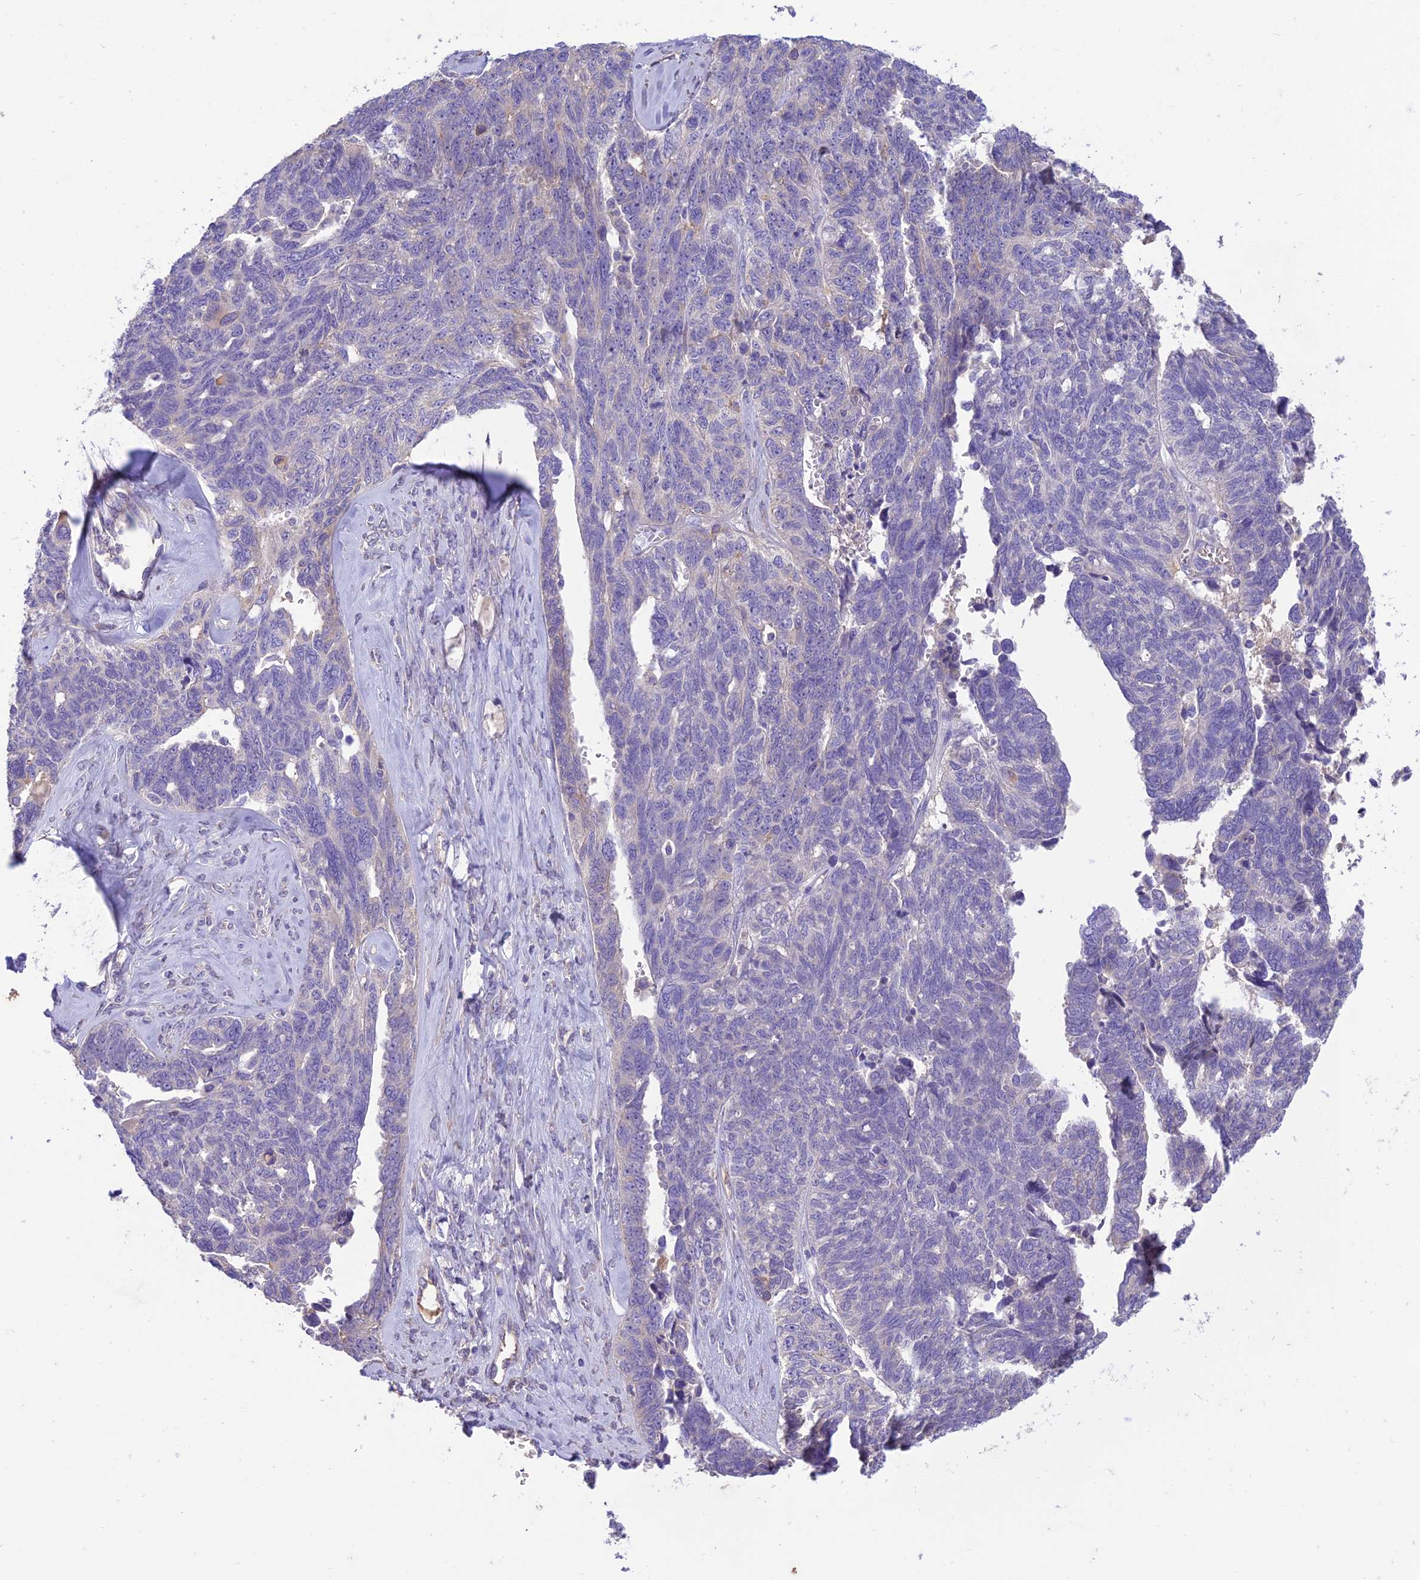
{"staining": {"intensity": "negative", "quantity": "none", "location": "none"}, "tissue": "ovarian cancer", "cell_type": "Tumor cells", "image_type": "cancer", "snomed": [{"axis": "morphology", "description": "Cystadenocarcinoma, serous, NOS"}, {"axis": "topography", "description": "Ovary"}], "caption": "The immunohistochemistry (IHC) image has no significant staining in tumor cells of ovarian serous cystadenocarcinoma tissue.", "gene": "SFT2D2", "patient": {"sex": "female", "age": 79}}